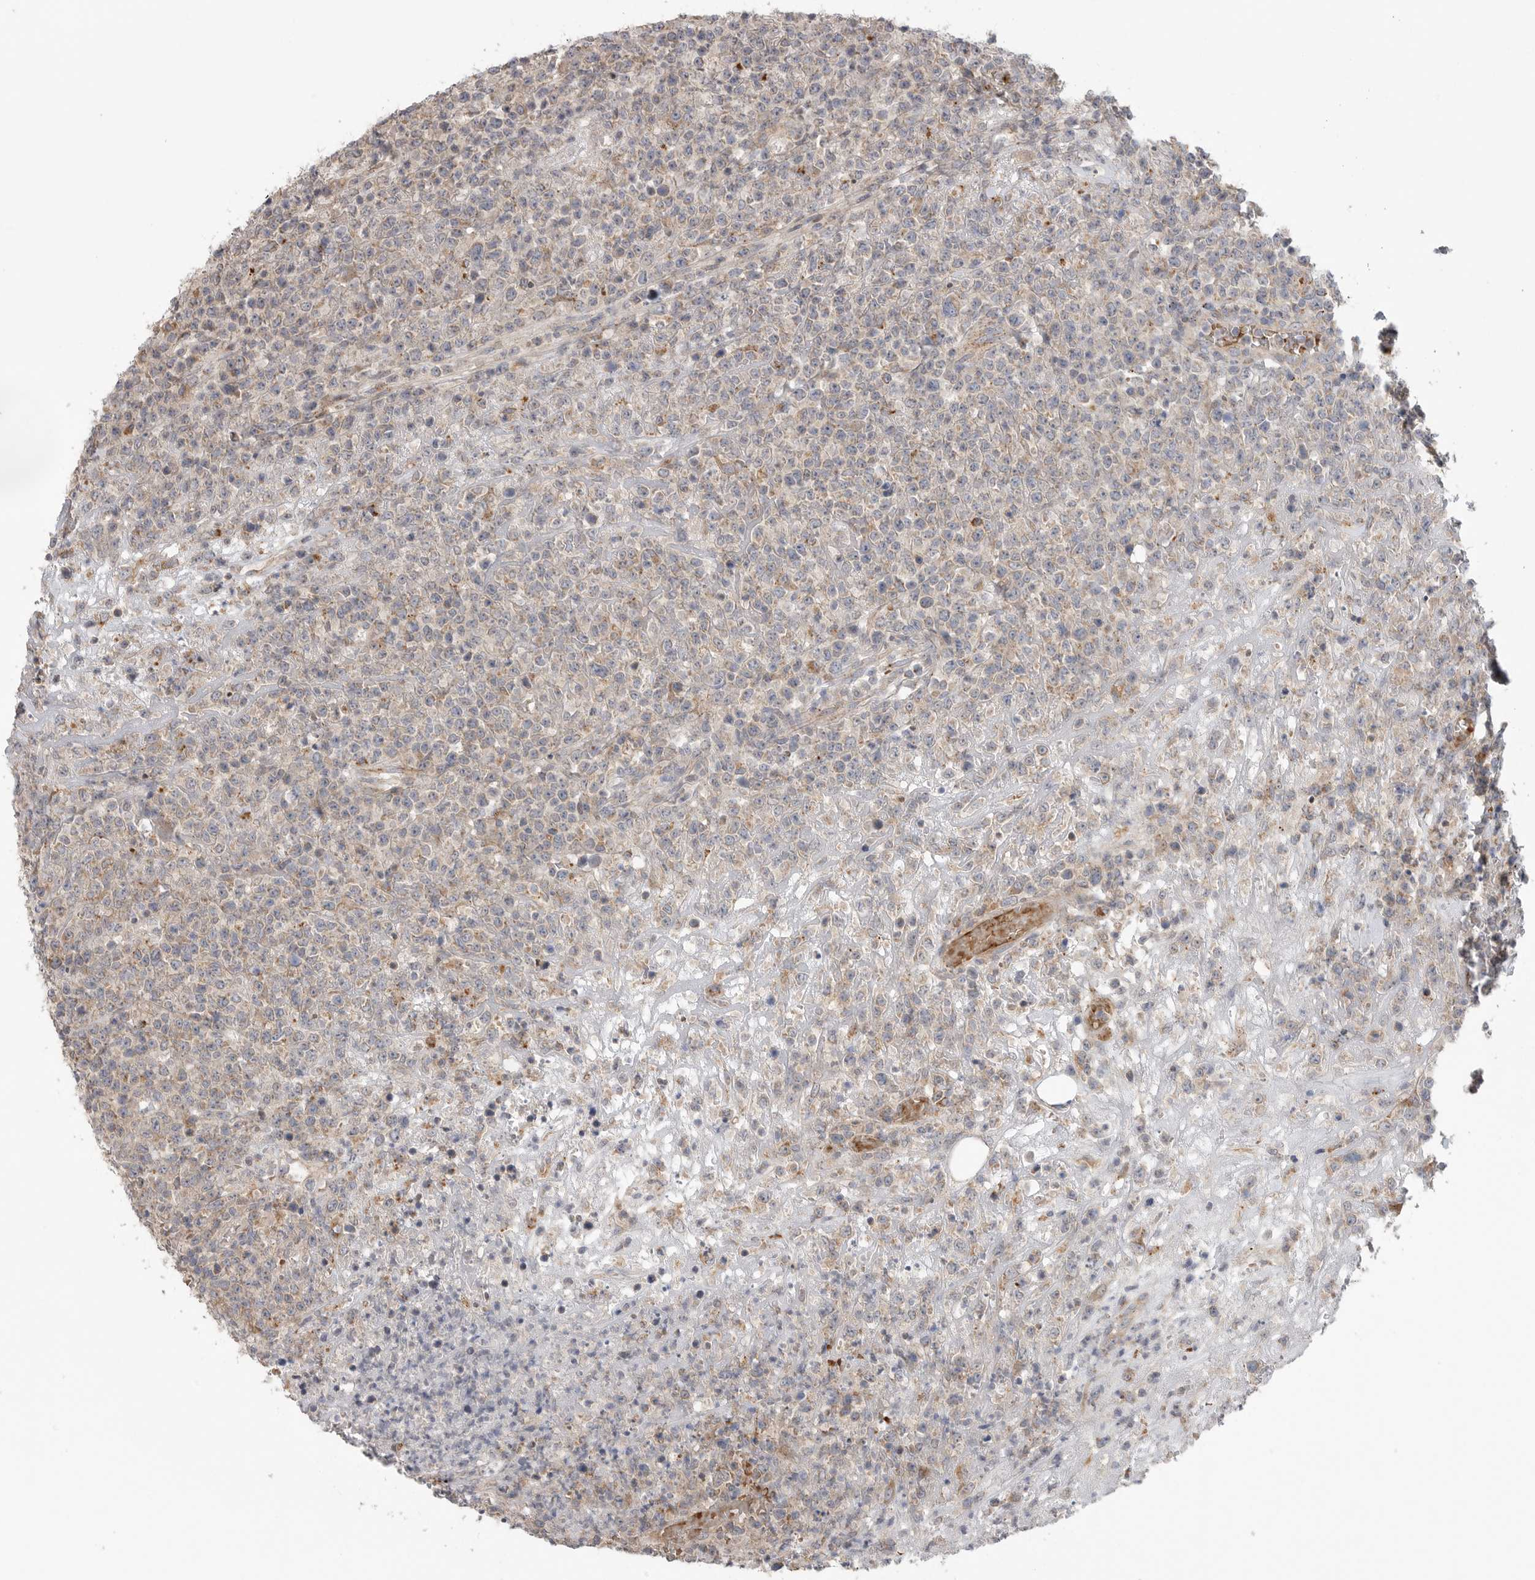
{"staining": {"intensity": "negative", "quantity": "none", "location": "none"}, "tissue": "lymphoma", "cell_type": "Tumor cells", "image_type": "cancer", "snomed": [{"axis": "morphology", "description": "Malignant lymphoma, non-Hodgkin's type, High grade"}, {"axis": "topography", "description": "Colon"}], "caption": "High magnification brightfield microscopy of lymphoma stained with DAB (3,3'-diaminobenzidine) (brown) and counterstained with hematoxylin (blue): tumor cells show no significant expression.", "gene": "GALNS", "patient": {"sex": "female", "age": 53}}